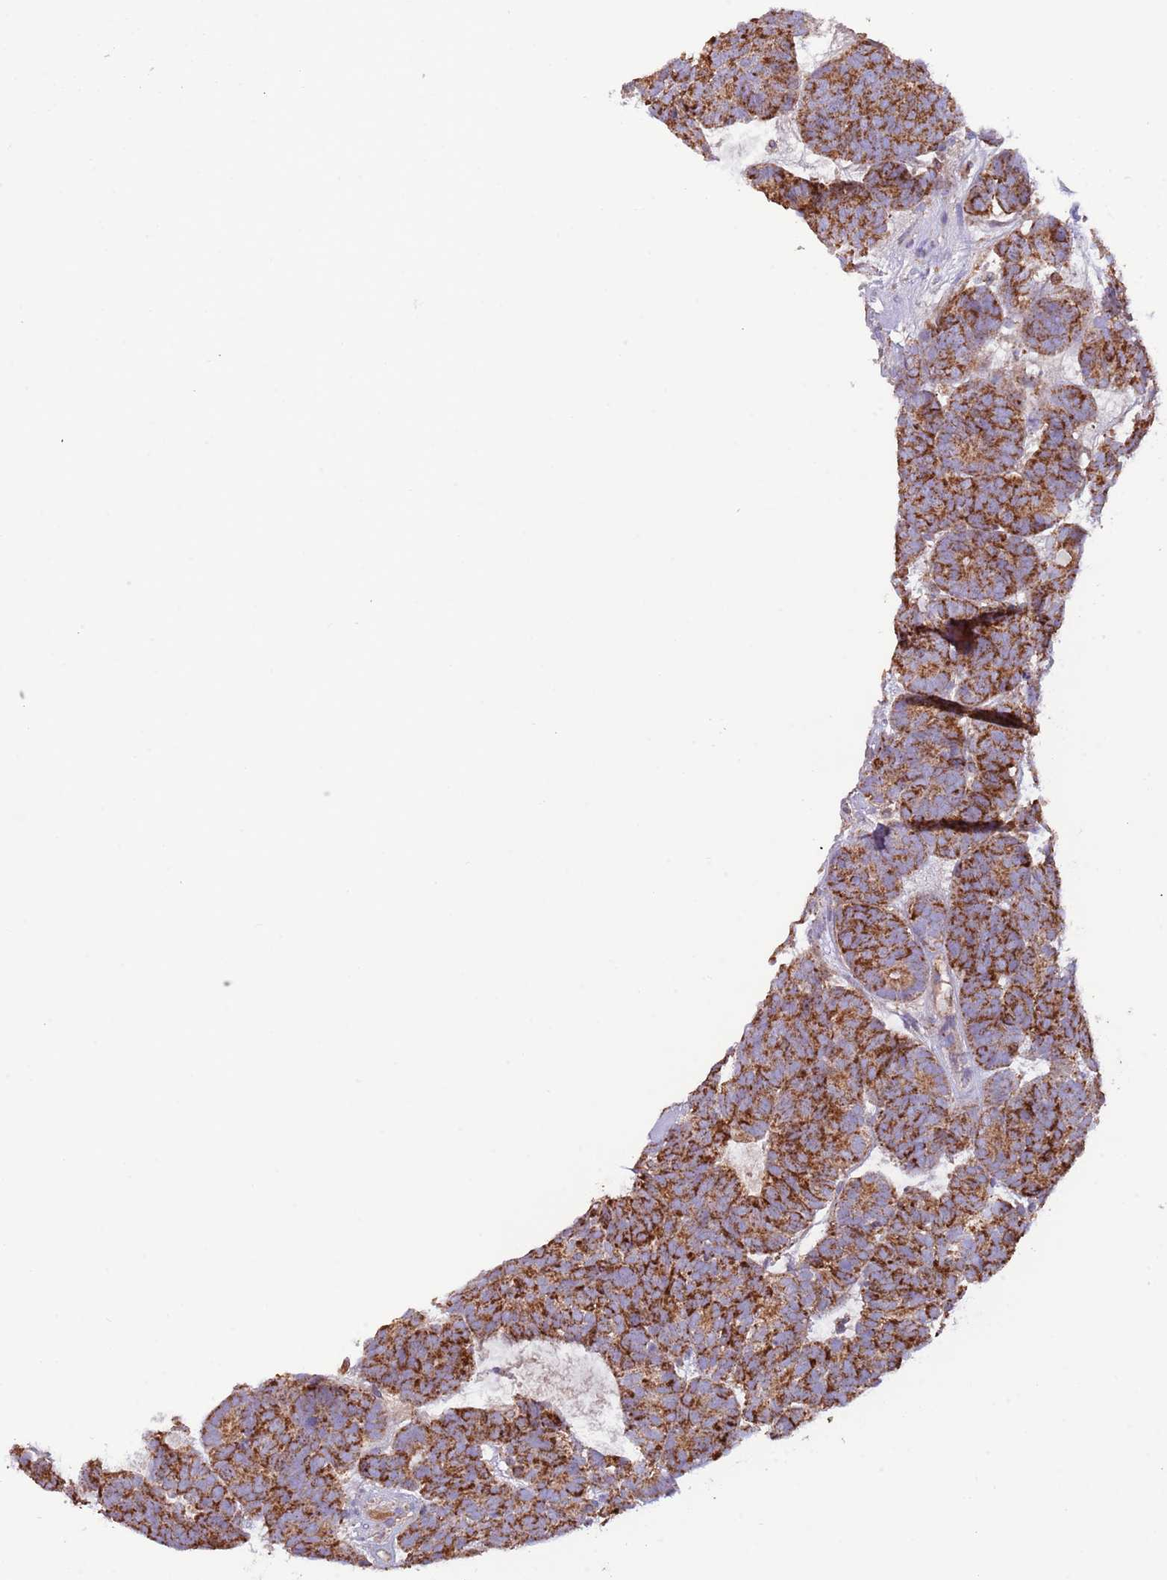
{"staining": {"intensity": "strong", "quantity": ">75%", "location": "cytoplasmic/membranous"}, "tissue": "head and neck cancer", "cell_type": "Tumor cells", "image_type": "cancer", "snomed": [{"axis": "morphology", "description": "Adenocarcinoma, NOS"}, {"axis": "topography", "description": "Head-Neck"}], "caption": "Head and neck cancer (adenocarcinoma) was stained to show a protein in brown. There is high levels of strong cytoplasmic/membranous expression in about >75% of tumor cells. Nuclei are stained in blue.", "gene": "DNAJA3", "patient": {"sex": "female", "age": 81}}